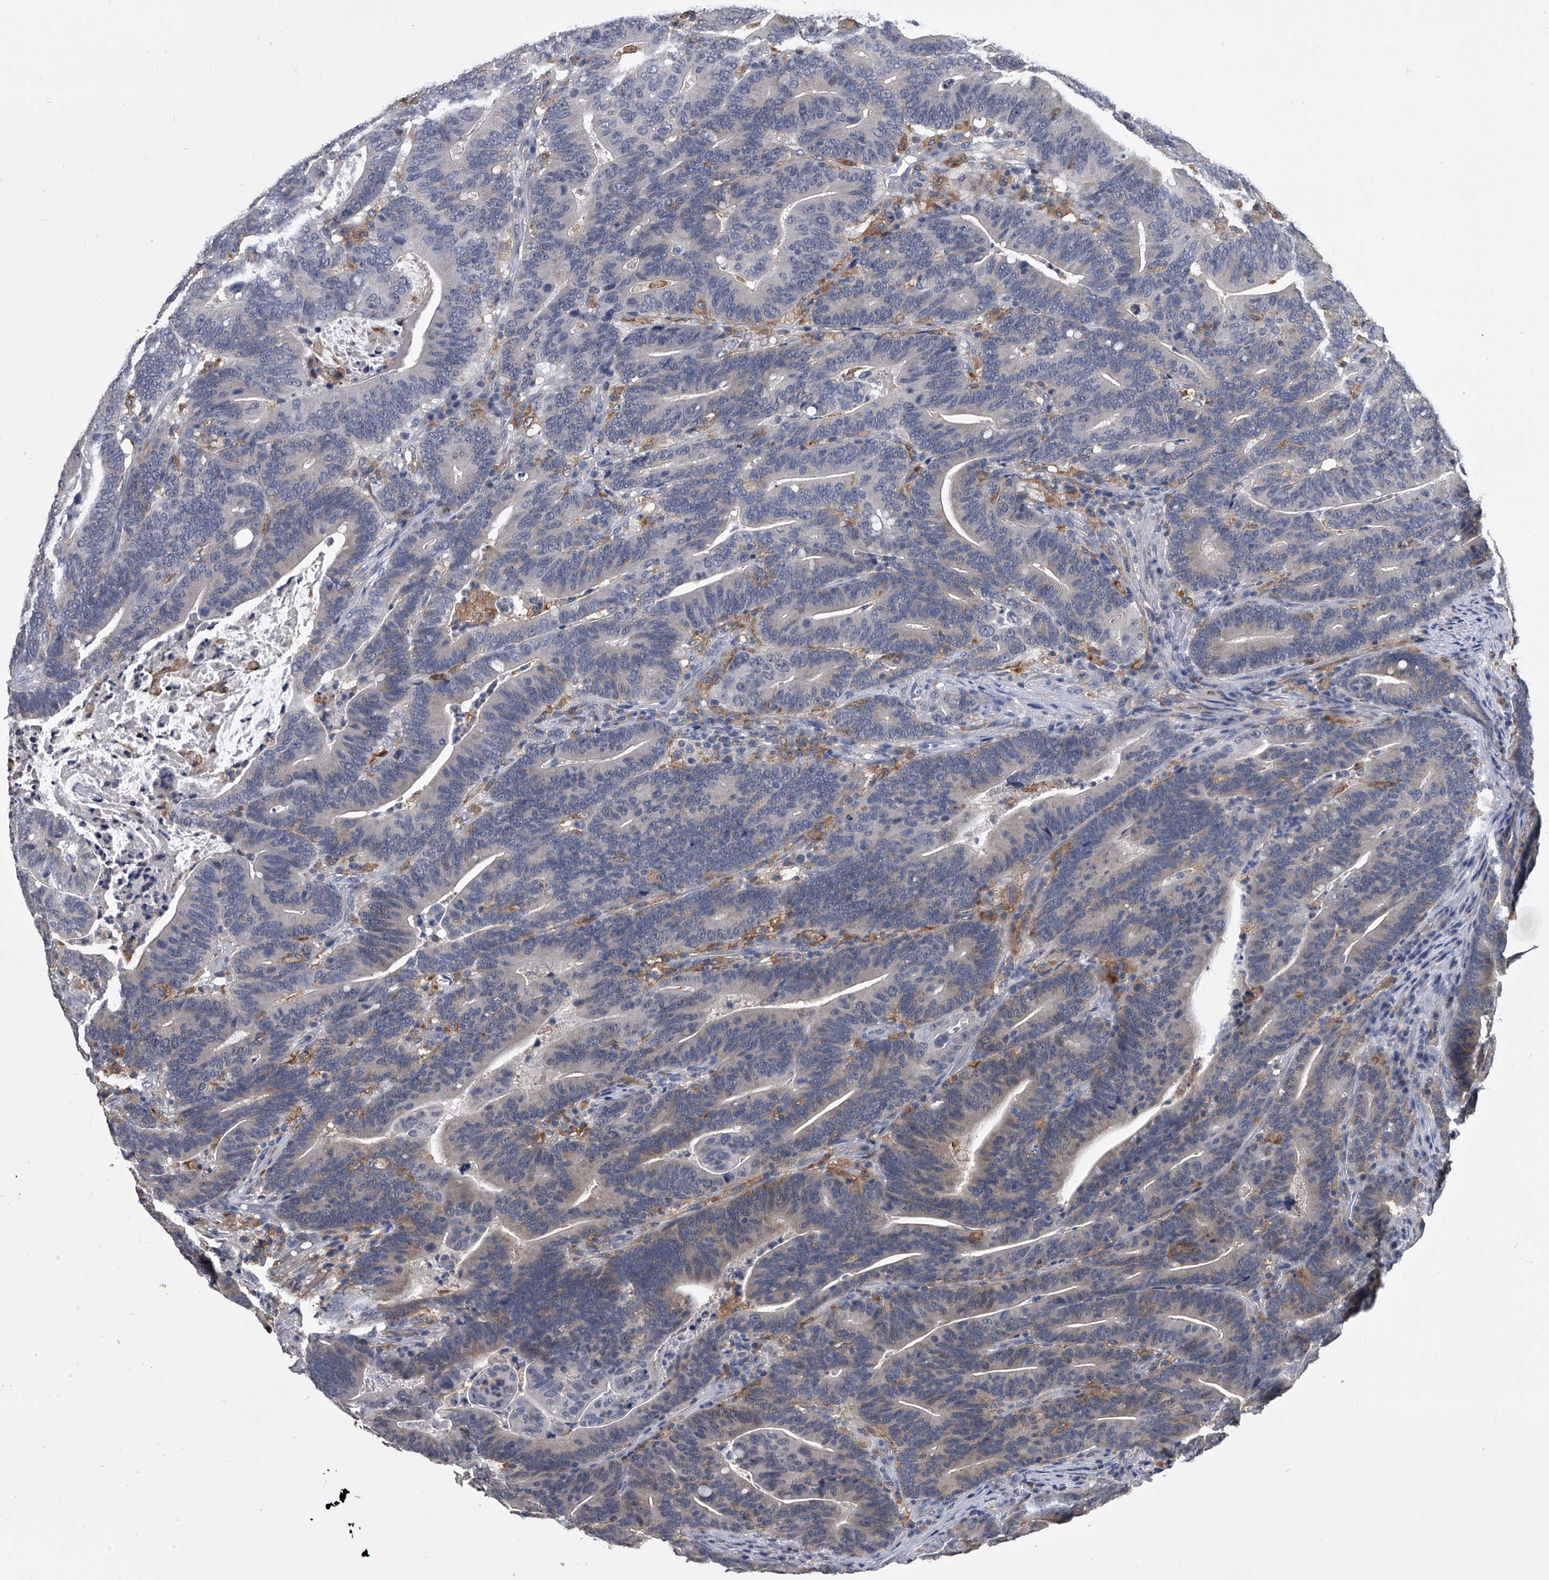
{"staining": {"intensity": "negative", "quantity": "none", "location": "none"}, "tissue": "colorectal cancer", "cell_type": "Tumor cells", "image_type": "cancer", "snomed": [{"axis": "morphology", "description": "Adenocarcinoma, NOS"}, {"axis": "topography", "description": "Colon"}], "caption": "There is no significant expression in tumor cells of adenocarcinoma (colorectal).", "gene": "MAP4K3", "patient": {"sex": "female", "age": 66}}